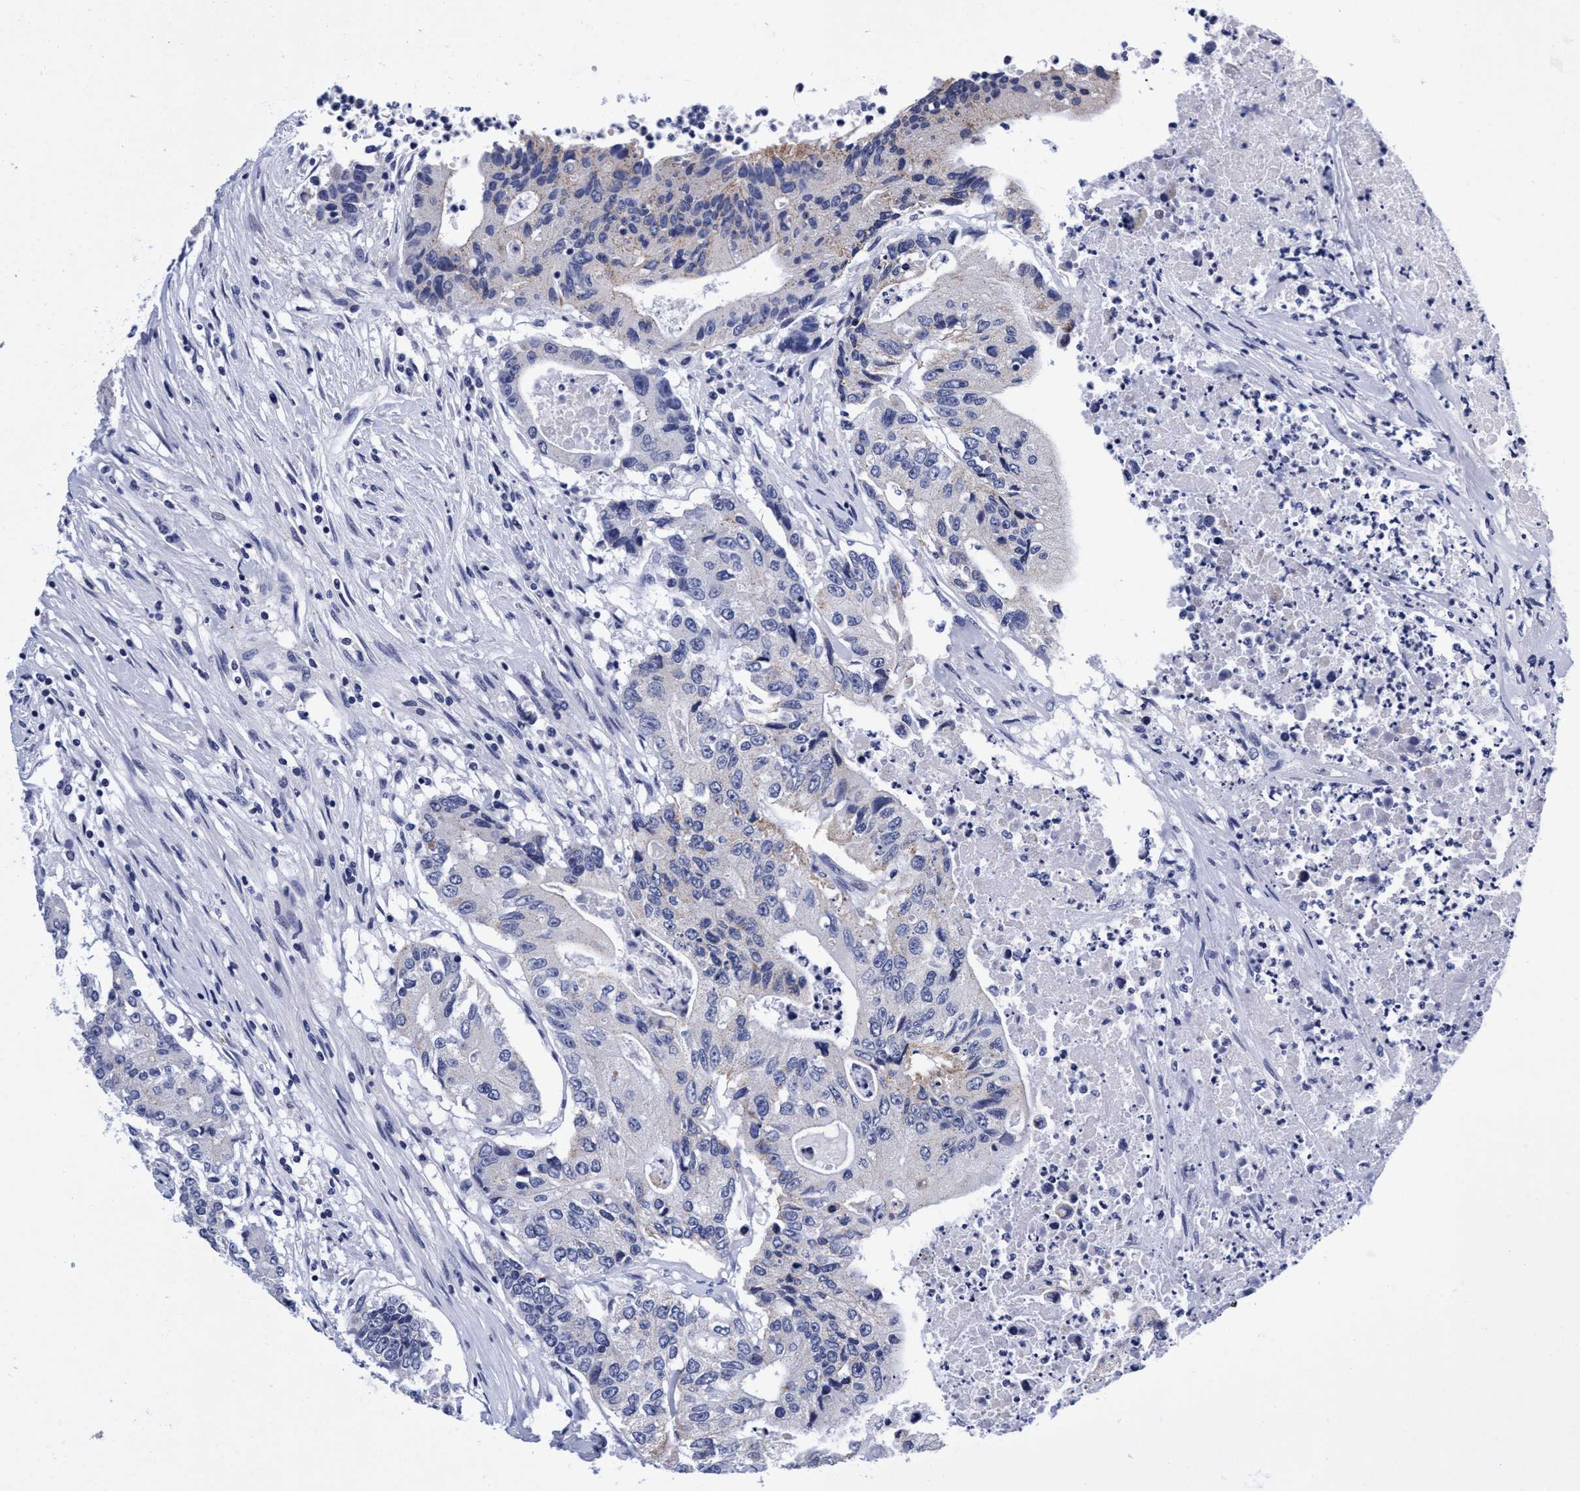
{"staining": {"intensity": "negative", "quantity": "none", "location": "none"}, "tissue": "colorectal cancer", "cell_type": "Tumor cells", "image_type": "cancer", "snomed": [{"axis": "morphology", "description": "Adenocarcinoma, NOS"}, {"axis": "topography", "description": "Colon"}], "caption": "High power microscopy photomicrograph of an immunohistochemistry histopathology image of colorectal cancer (adenocarcinoma), revealing no significant positivity in tumor cells.", "gene": "PLPPR1", "patient": {"sex": "female", "age": 77}}